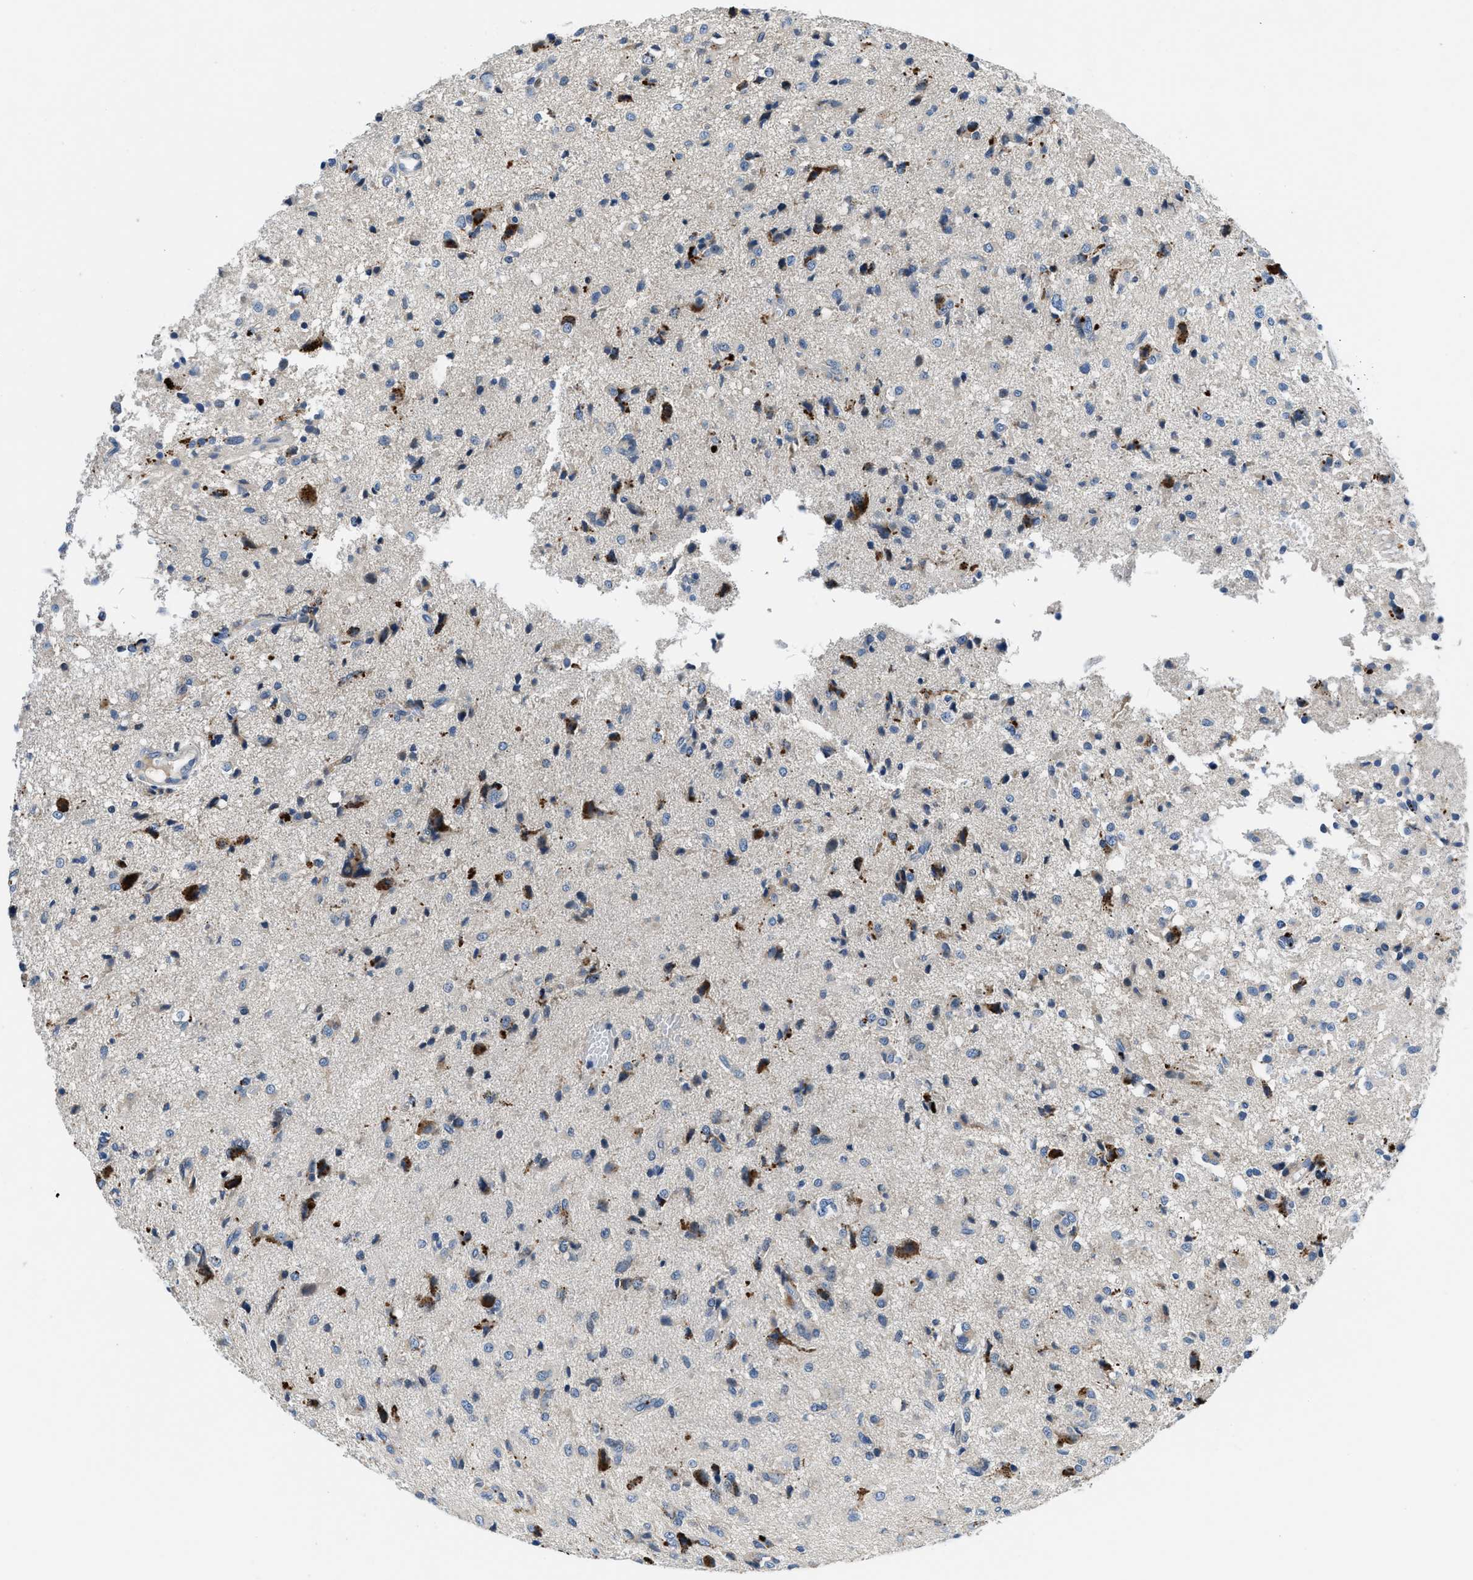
{"staining": {"intensity": "strong", "quantity": "<25%", "location": "cytoplasmic/membranous"}, "tissue": "glioma", "cell_type": "Tumor cells", "image_type": "cancer", "snomed": [{"axis": "morphology", "description": "Glioma, malignant, High grade"}, {"axis": "topography", "description": "Brain"}], "caption": "High-power microscopy captured an IHC photomicrograph of glioma, revealing strong cytoplasmic/membranous positivity in about <25% of tumor cells.", "gene": "ADGRE3", "patient": {"sex": "female", "age": 59}}